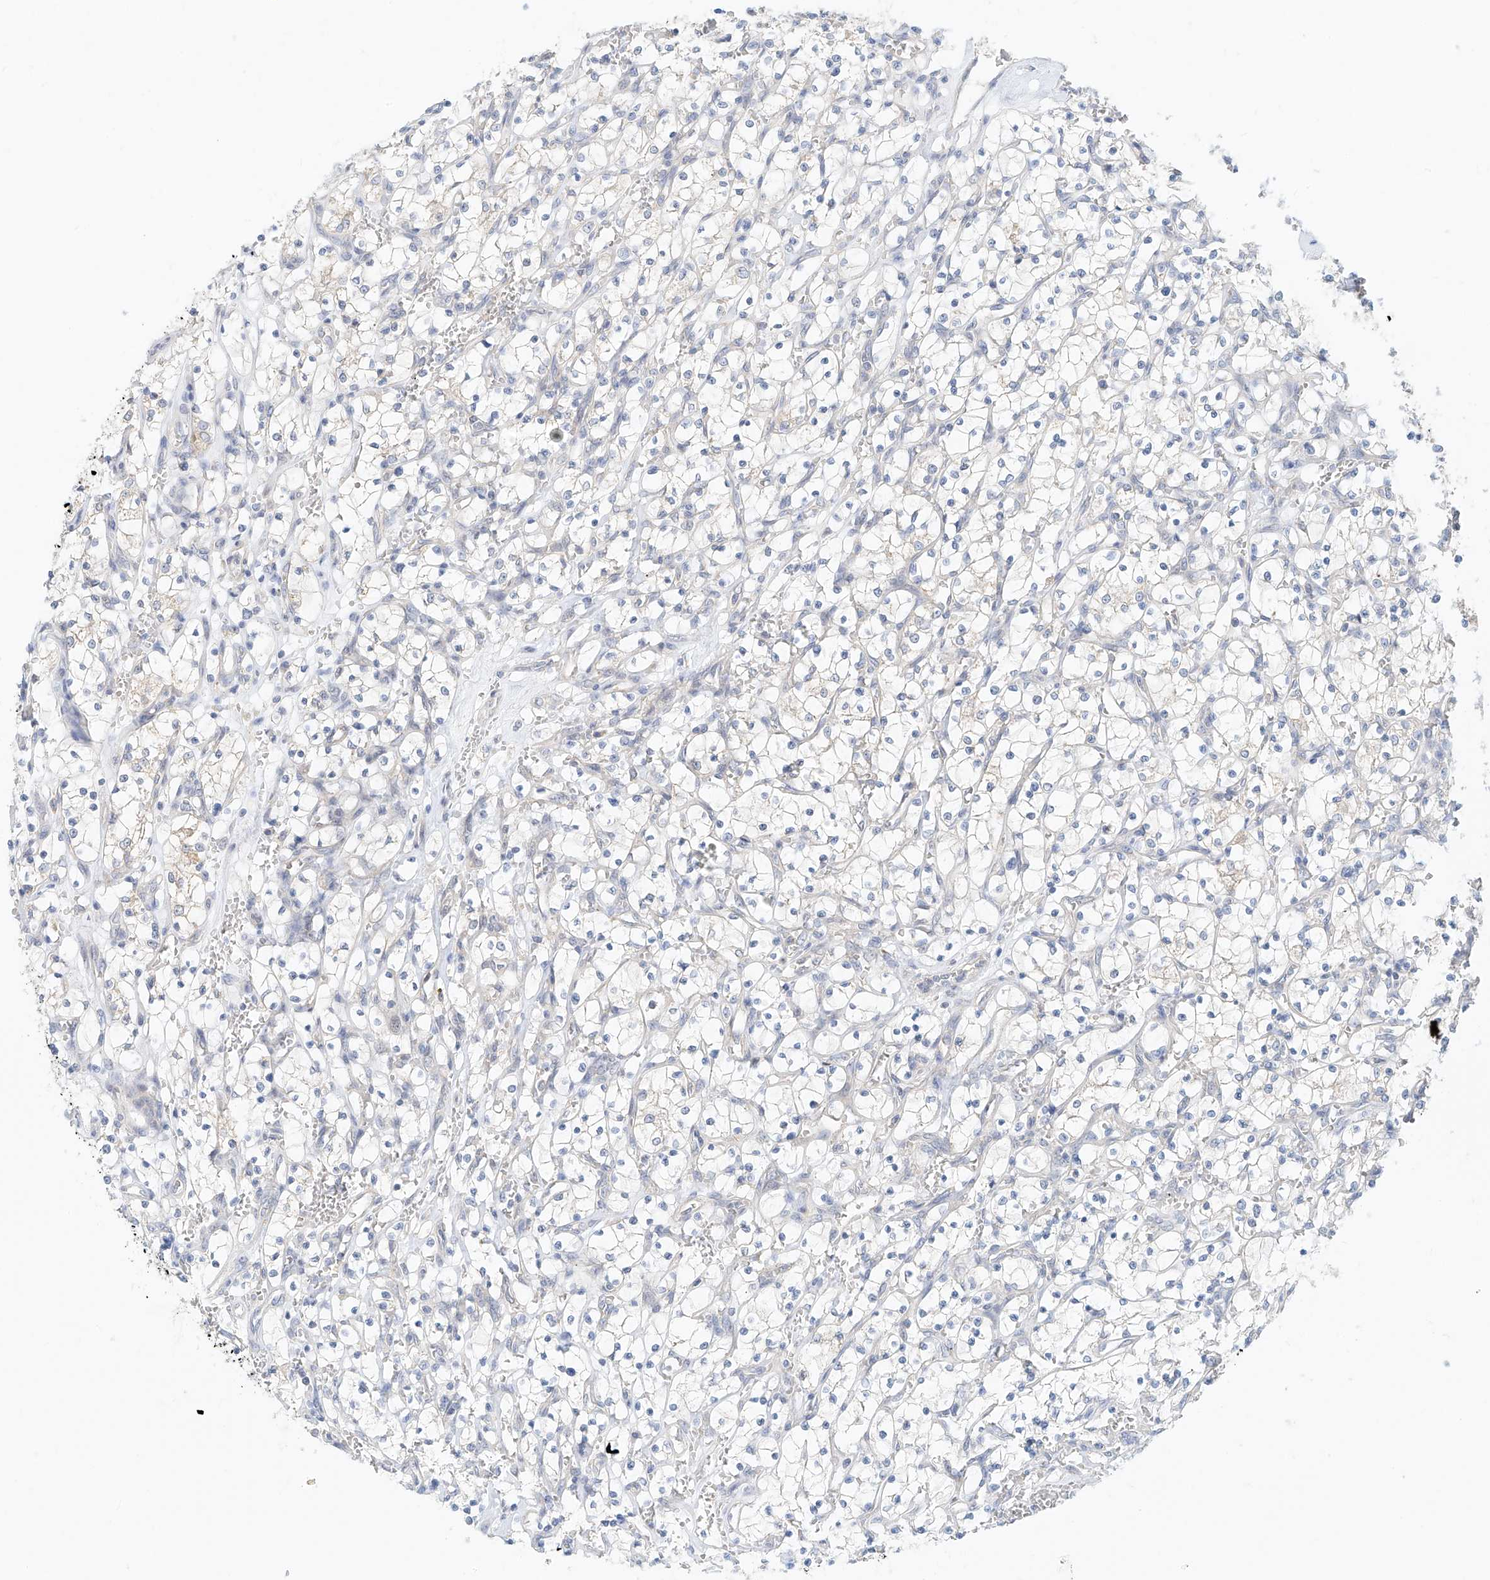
{"staining": {"intensity": "negative", "quantity": "none", "location": "none"}, "tissue": "renal cancer", "cell_type": "Tumor cells", "image_type": "cancer", "snomed": [{"axis": "morphology", "description": "Adenocarcinoma, NOS"}, {"axis": "topography", "description": "Kidney"}], "caption": "High magnification brightfield microscopy of adenocarcinoma (renal) stained with DAB (brown) and counterstained with hematoxylin (blue): tumor cells show no significant expression.", "gene": "TMEM61", "patient": {"sex": "female", "age": 69}}